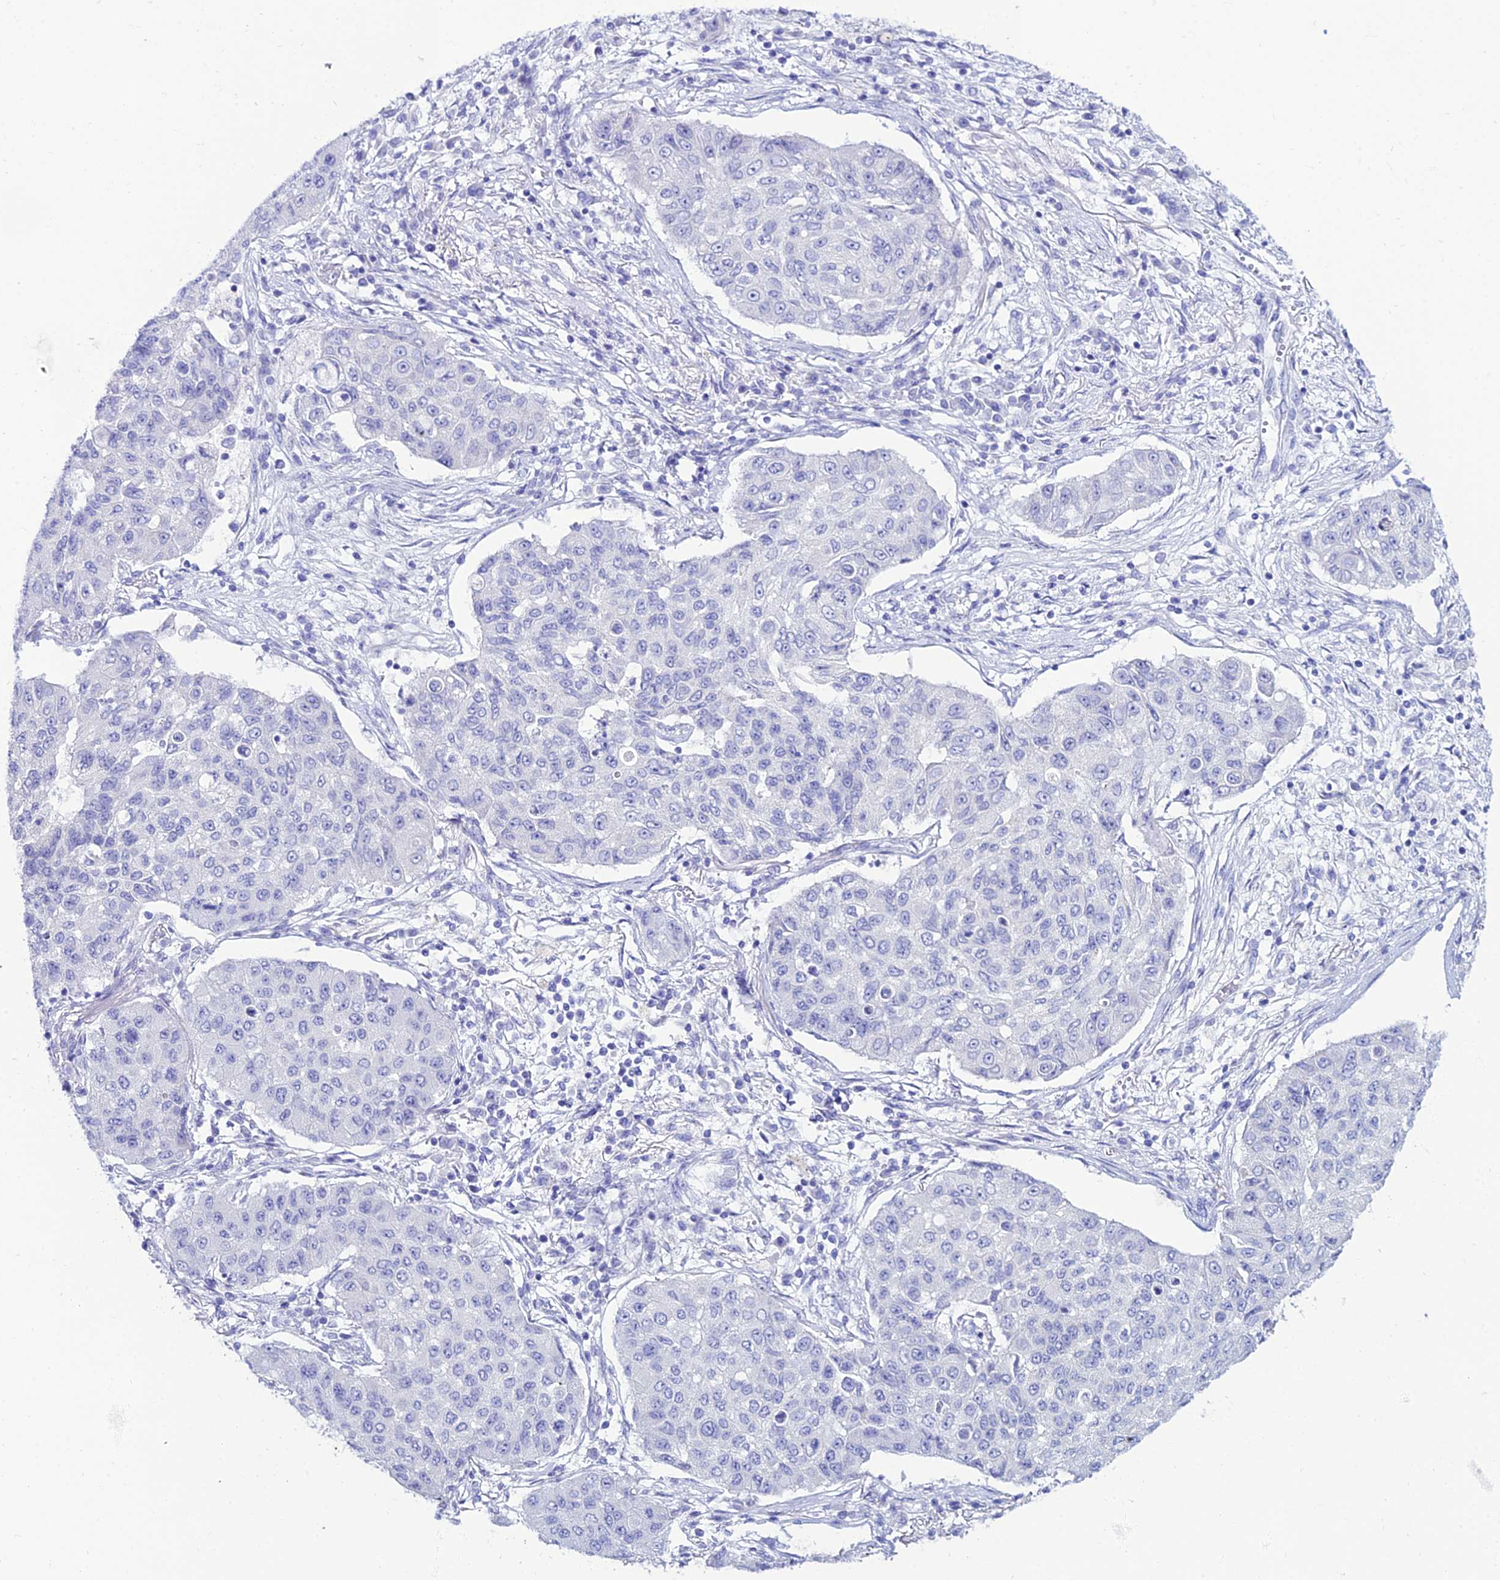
{"staining": {"intensity": "negative", "quantity": "none", "location": "none"}, "tissue": "lung cancer", "cell_type": "Tumor cells", "image_type": "cancer", "snomed": [{"axis": "morphology", "description": "Squamous cell carcinoma, NOS"}, {"axis": "topography", "description": "Lung"}], "caption": "This image is of lung squamous cell carcinoma stained with immunohistochemistry to label a protein in brown with the nuclei are counter-stained blue. There is no expression in tumor cells.", "gene": "OR4D5", "patient": {"sex": "male", "age": 74}}